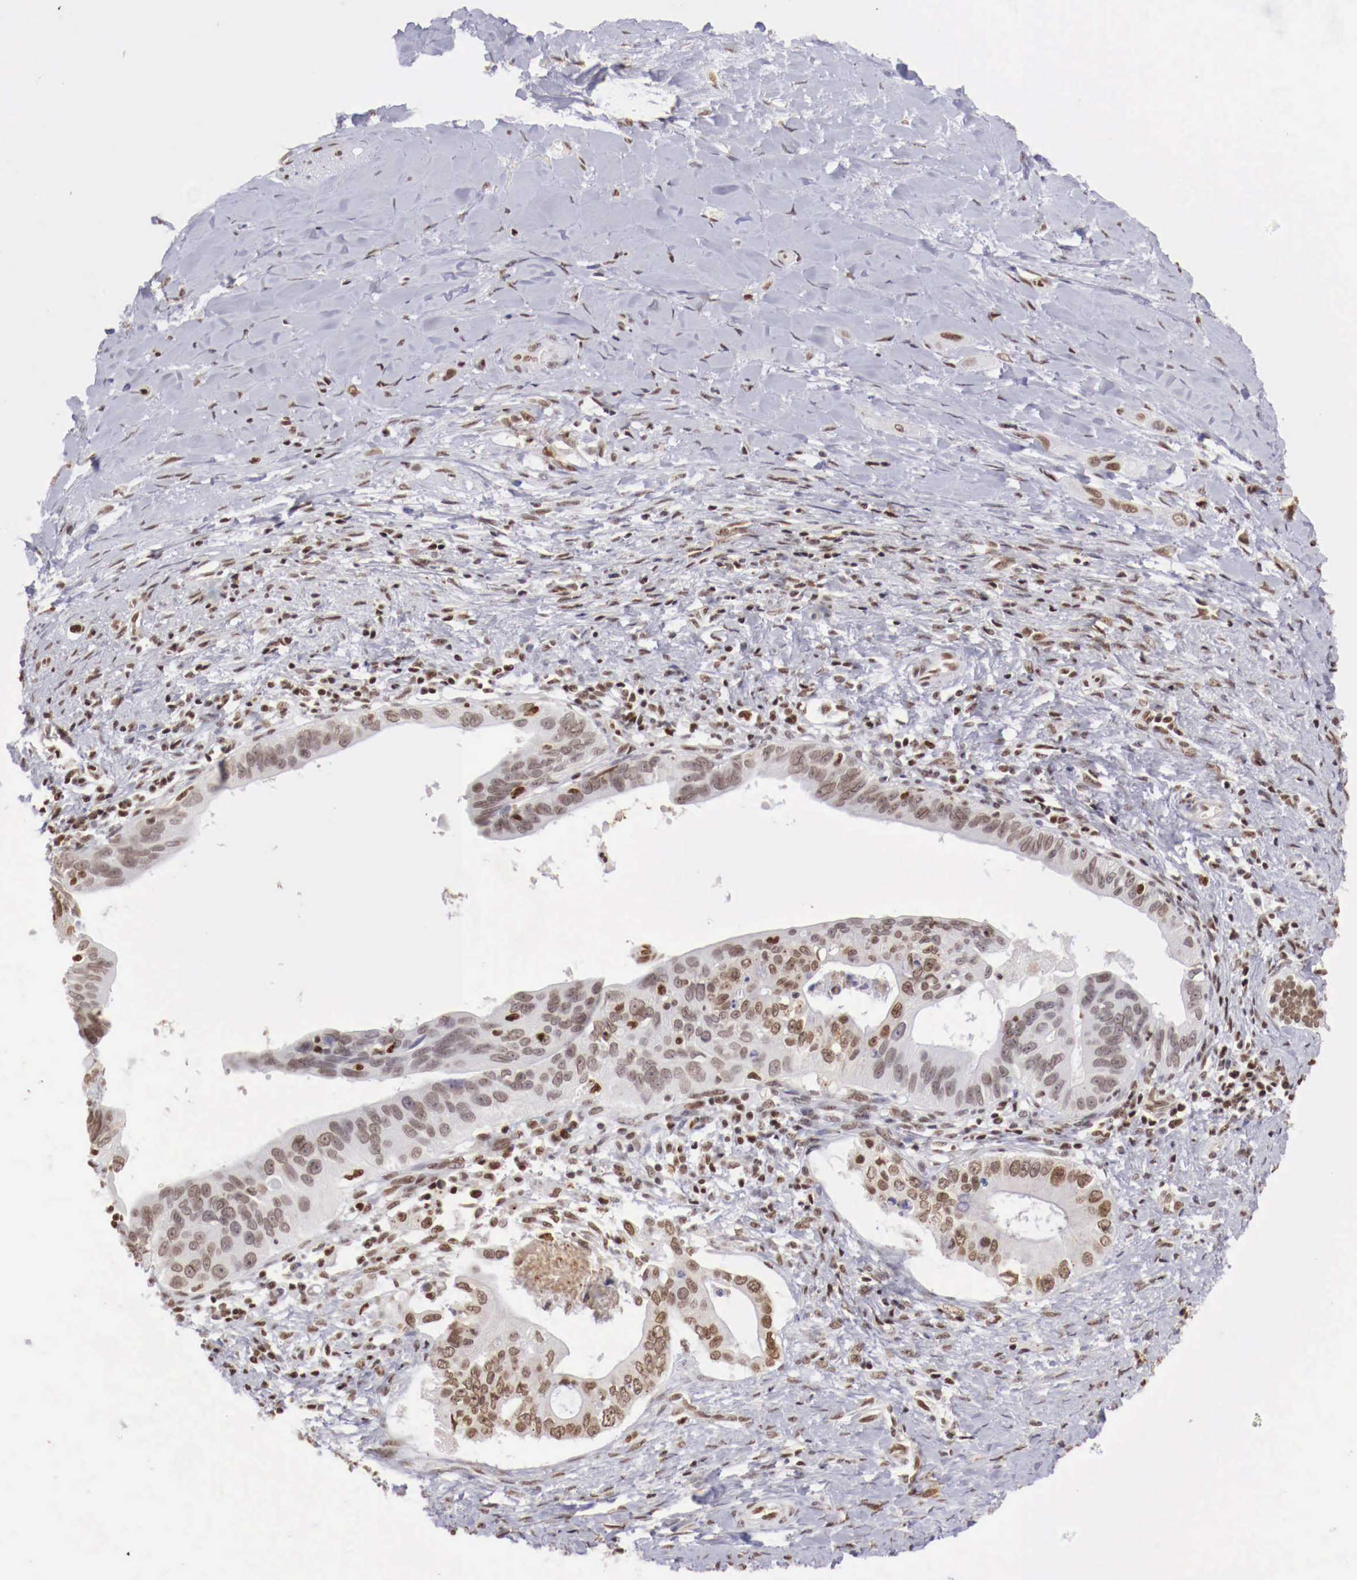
{"staining": {"intensity": "weak", "quantity": ">75%", "location": "none"}, "tissue": "liver cancer", "cell_type": "Tumor cells", "image_type": "cancer", "snomed": [{"axis": "morphology", "description": "Cholangiocarcinoma"}, {"axis": "topography", "description": "Liver"}], "caption": "Tumor cells show low levels of weak None expression in about >75% of cells in human liver cancer (cholangiocarcinoma). The staining was performed using DAB, with brown indicating positive protein expression. Nuclei are stained blue with hematoxylin.", "gene": "MAX", "patient": {"sex": "female", "age": 65}}